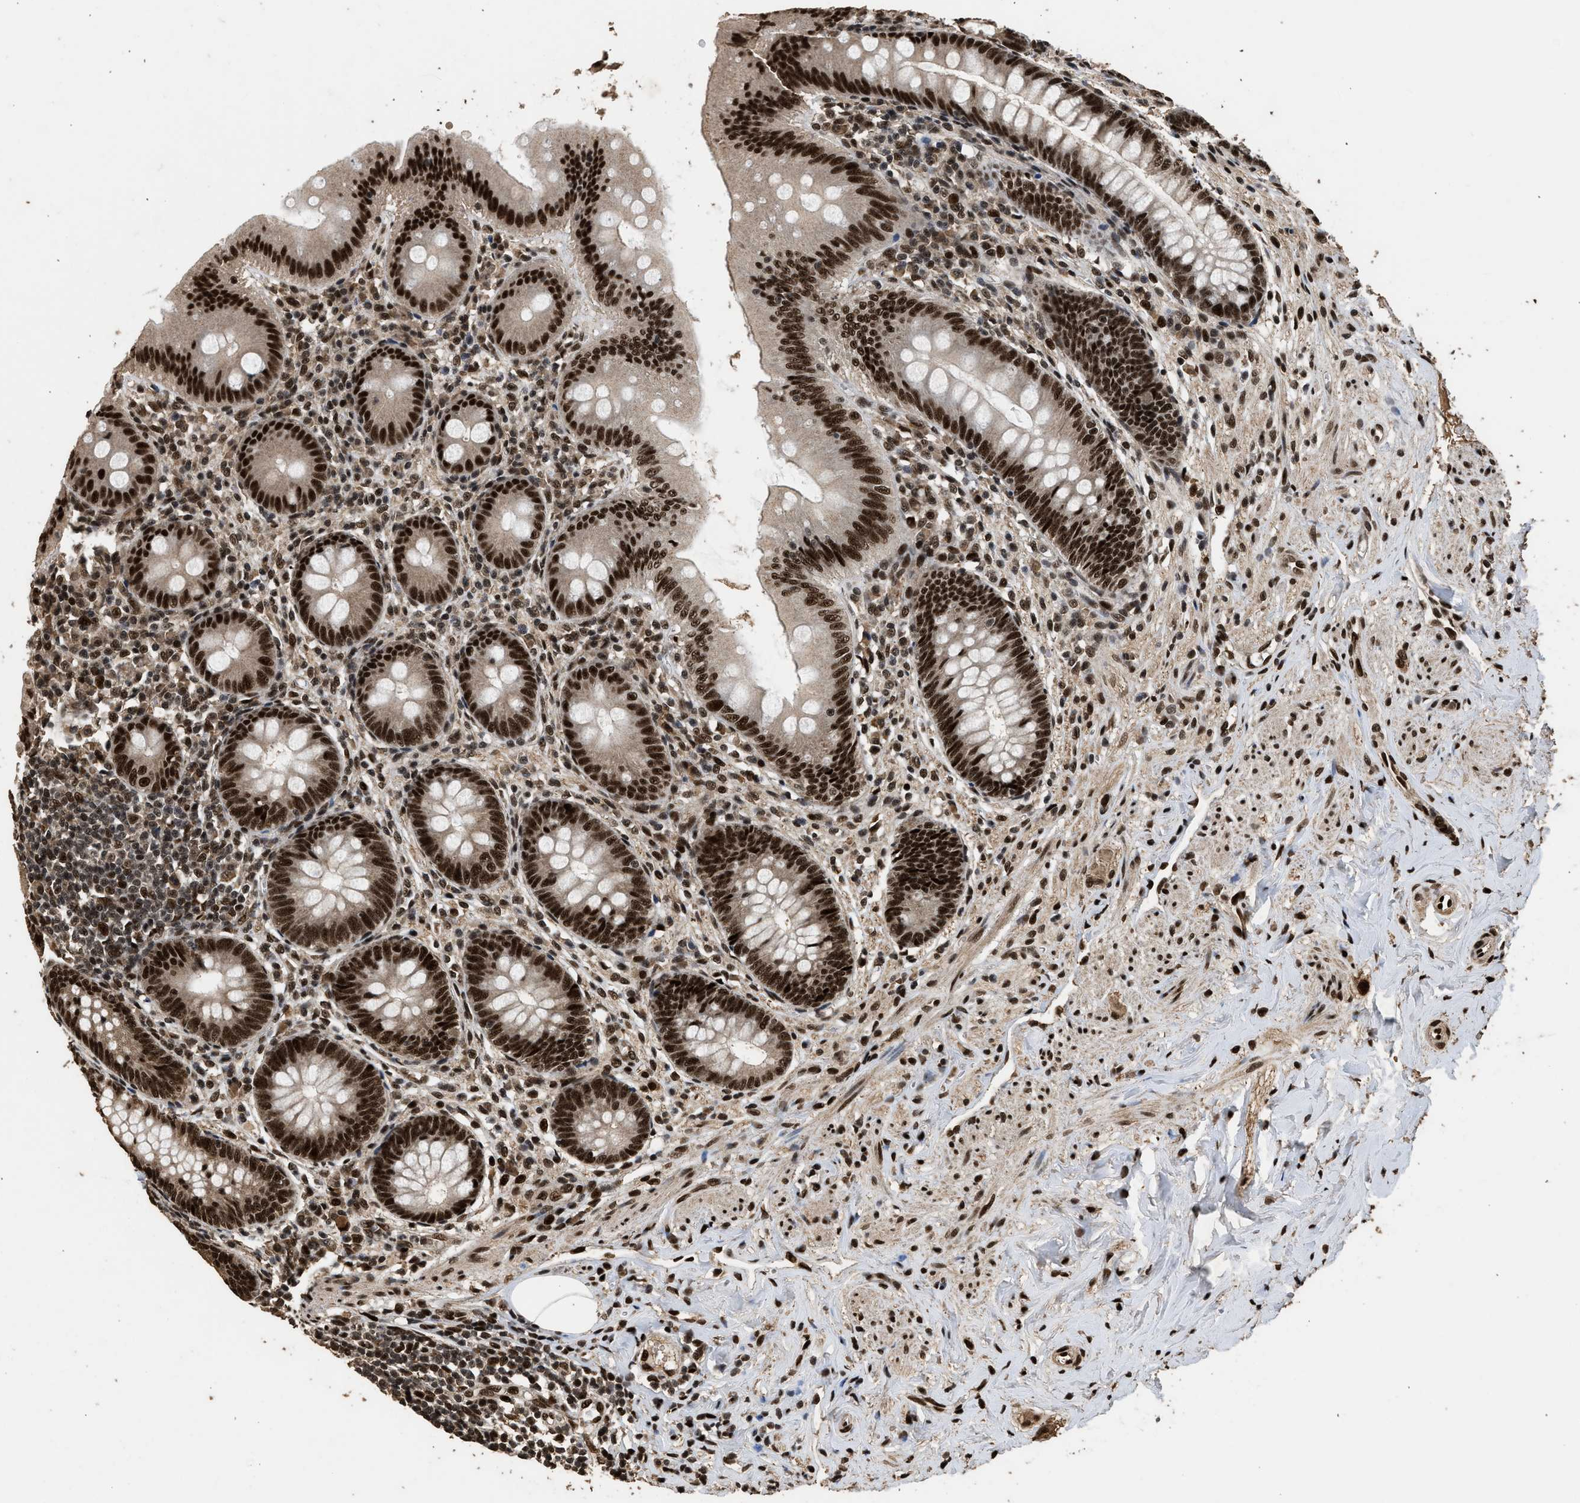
{"staining": {"intensity": "strong", "quantity": ">75%", "location": "nuclear"}, "tissue": "appendix", "cell_type": "Glandular cells", "image_type": "normal", "snomed": [{"axis": "morphology", "description": "Normal tissue, NOS"}, {"axis": "topography", "description": "Appendix"}], "caption": "Protein positivity by immunohistochemistry displays strong nuclear positivity in about >75% of glandular cells in normal appendix.", "gene": "PPP4R3B", "patient": {"sex": "male", "age": 56}}